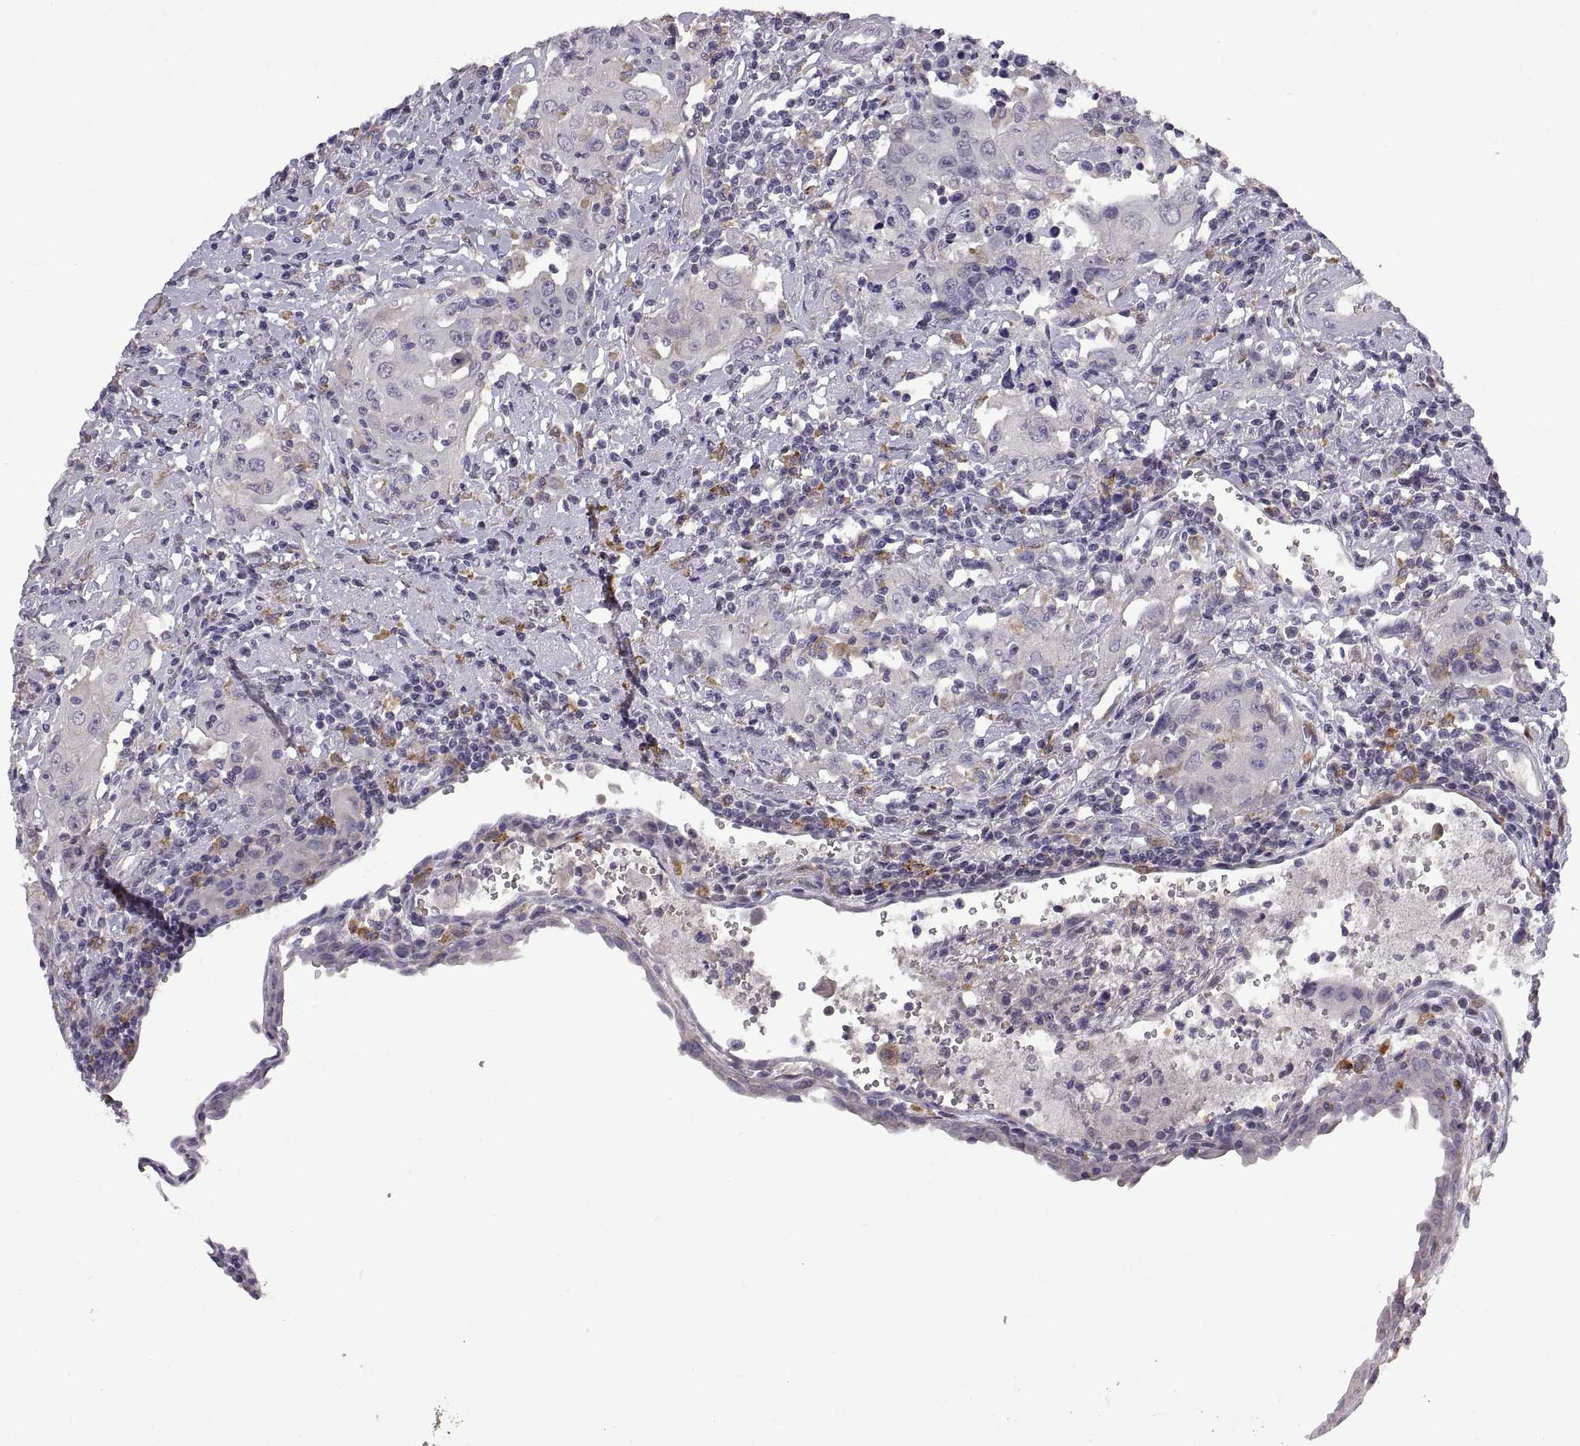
{"staining": {"intensity": "negative", "quantity": "none", "location": "none"}, "tissue": "urothelial cancer", "cell_type": "Tumor cells", "image_type": "cancer", "snomed": [{"axis": "morphology", "description": "Urothelial carcinoma, High grade"}, {"axis": "topography", "description": "Urinary bladder"}], "caption": "Image shows no protein expression in tumor cells of urothelial carcinoma (high-grade) tissue. (DAB (3,3'-diaminobenzidine) IHC visualized using brightfield microscopy, high magnification).", "gene": "MEIOC", "patient": {"sex": "female", "age": 85}}